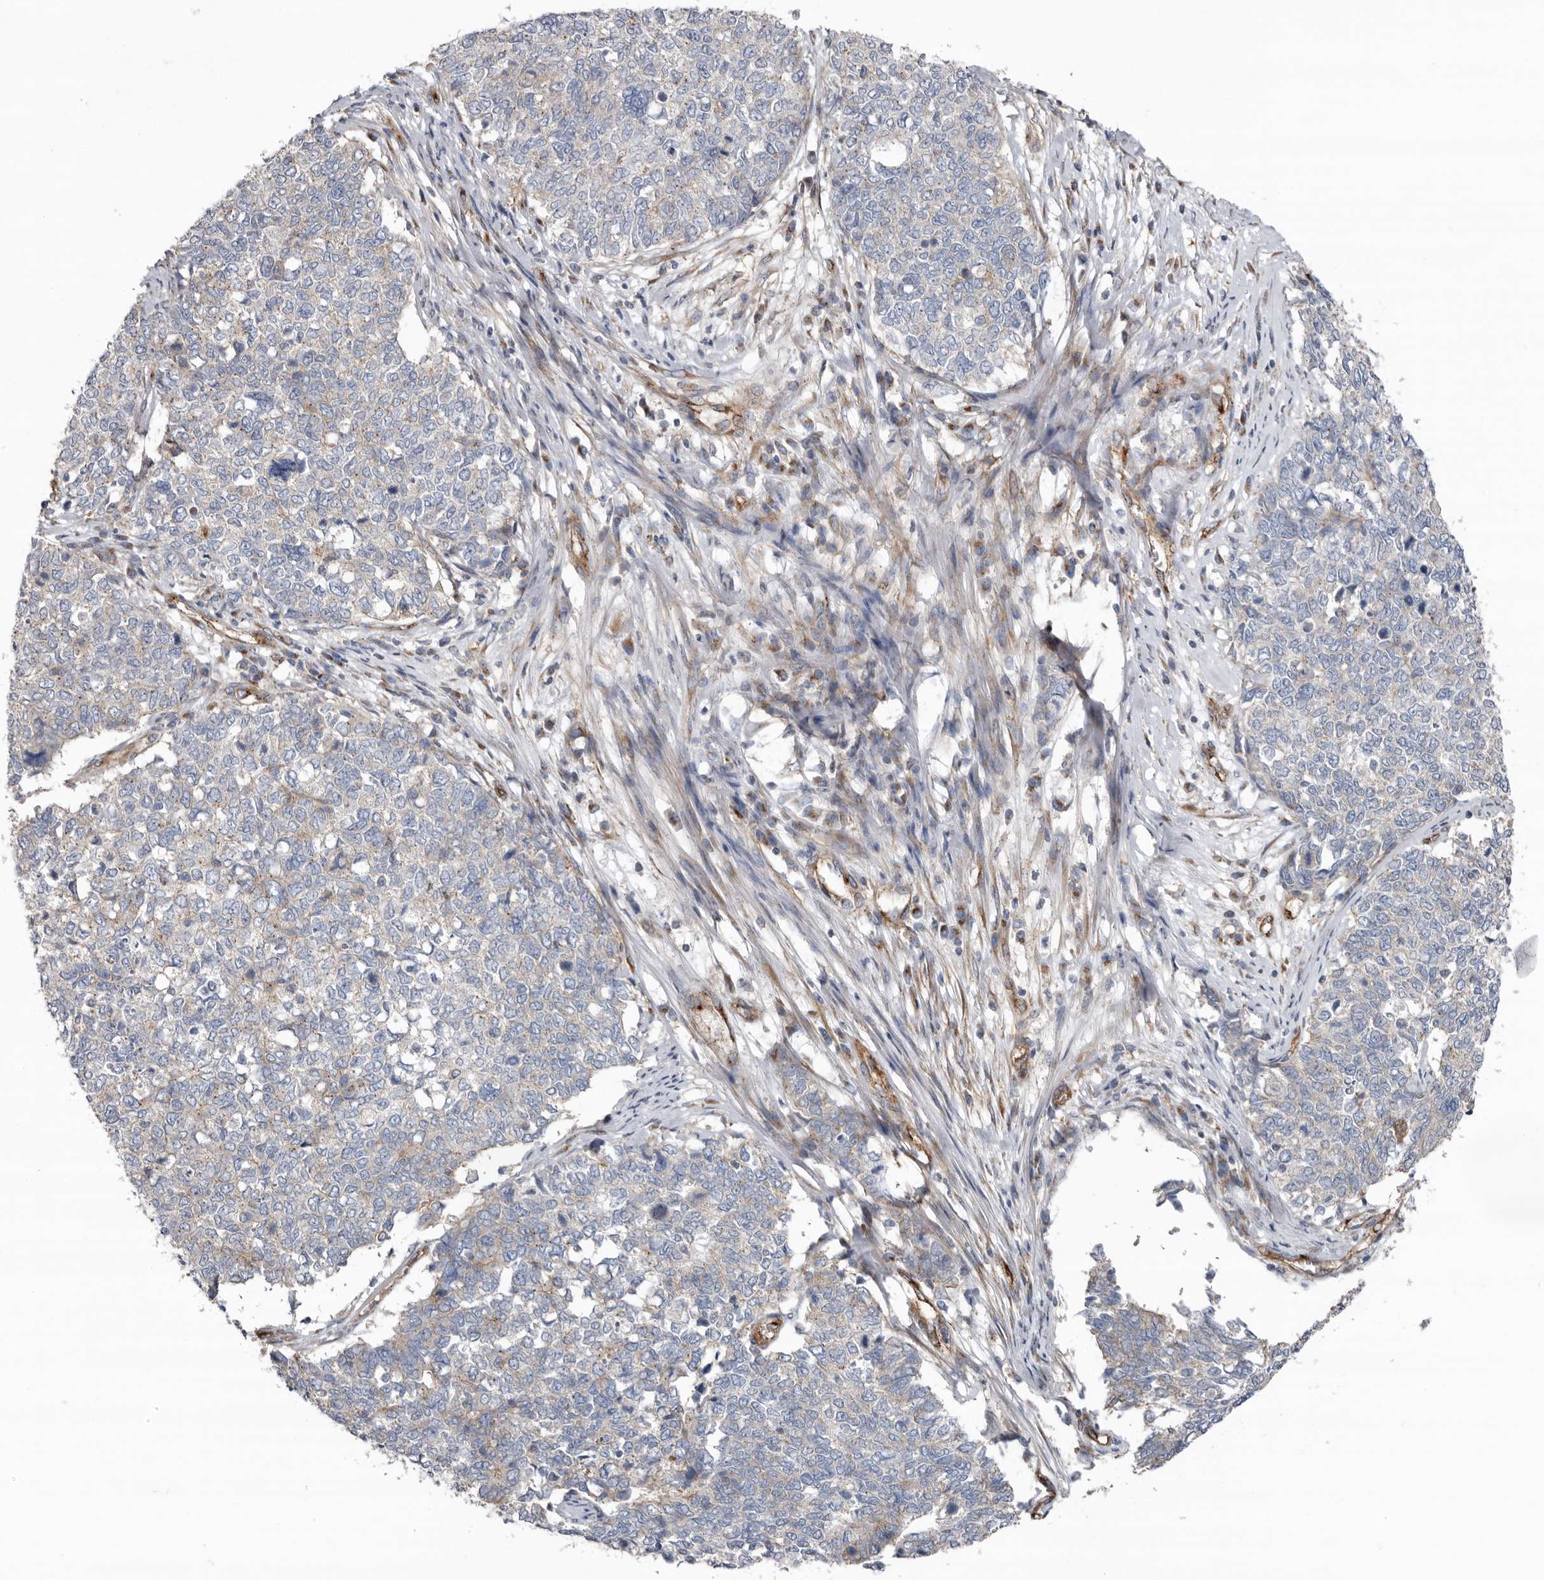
{"staining": {"intensity": "negative", "quantity": "none", "location": "none"}, "tissue": "cervical cancer", "cell_type": "Tumor cells", "image_type": "cancer", "snomed": [{"axis": "morphology", "description": "Squamous cell carcinoma, NOS"}, {"axis": "topography", "description": "Cervix"}], "caption": "Image shows no significant protein expression in tumor cells of squamous cell carcinoma (cervical).", "gene": "LUZP1", "patient": {"sex": "female", "age": 63}}